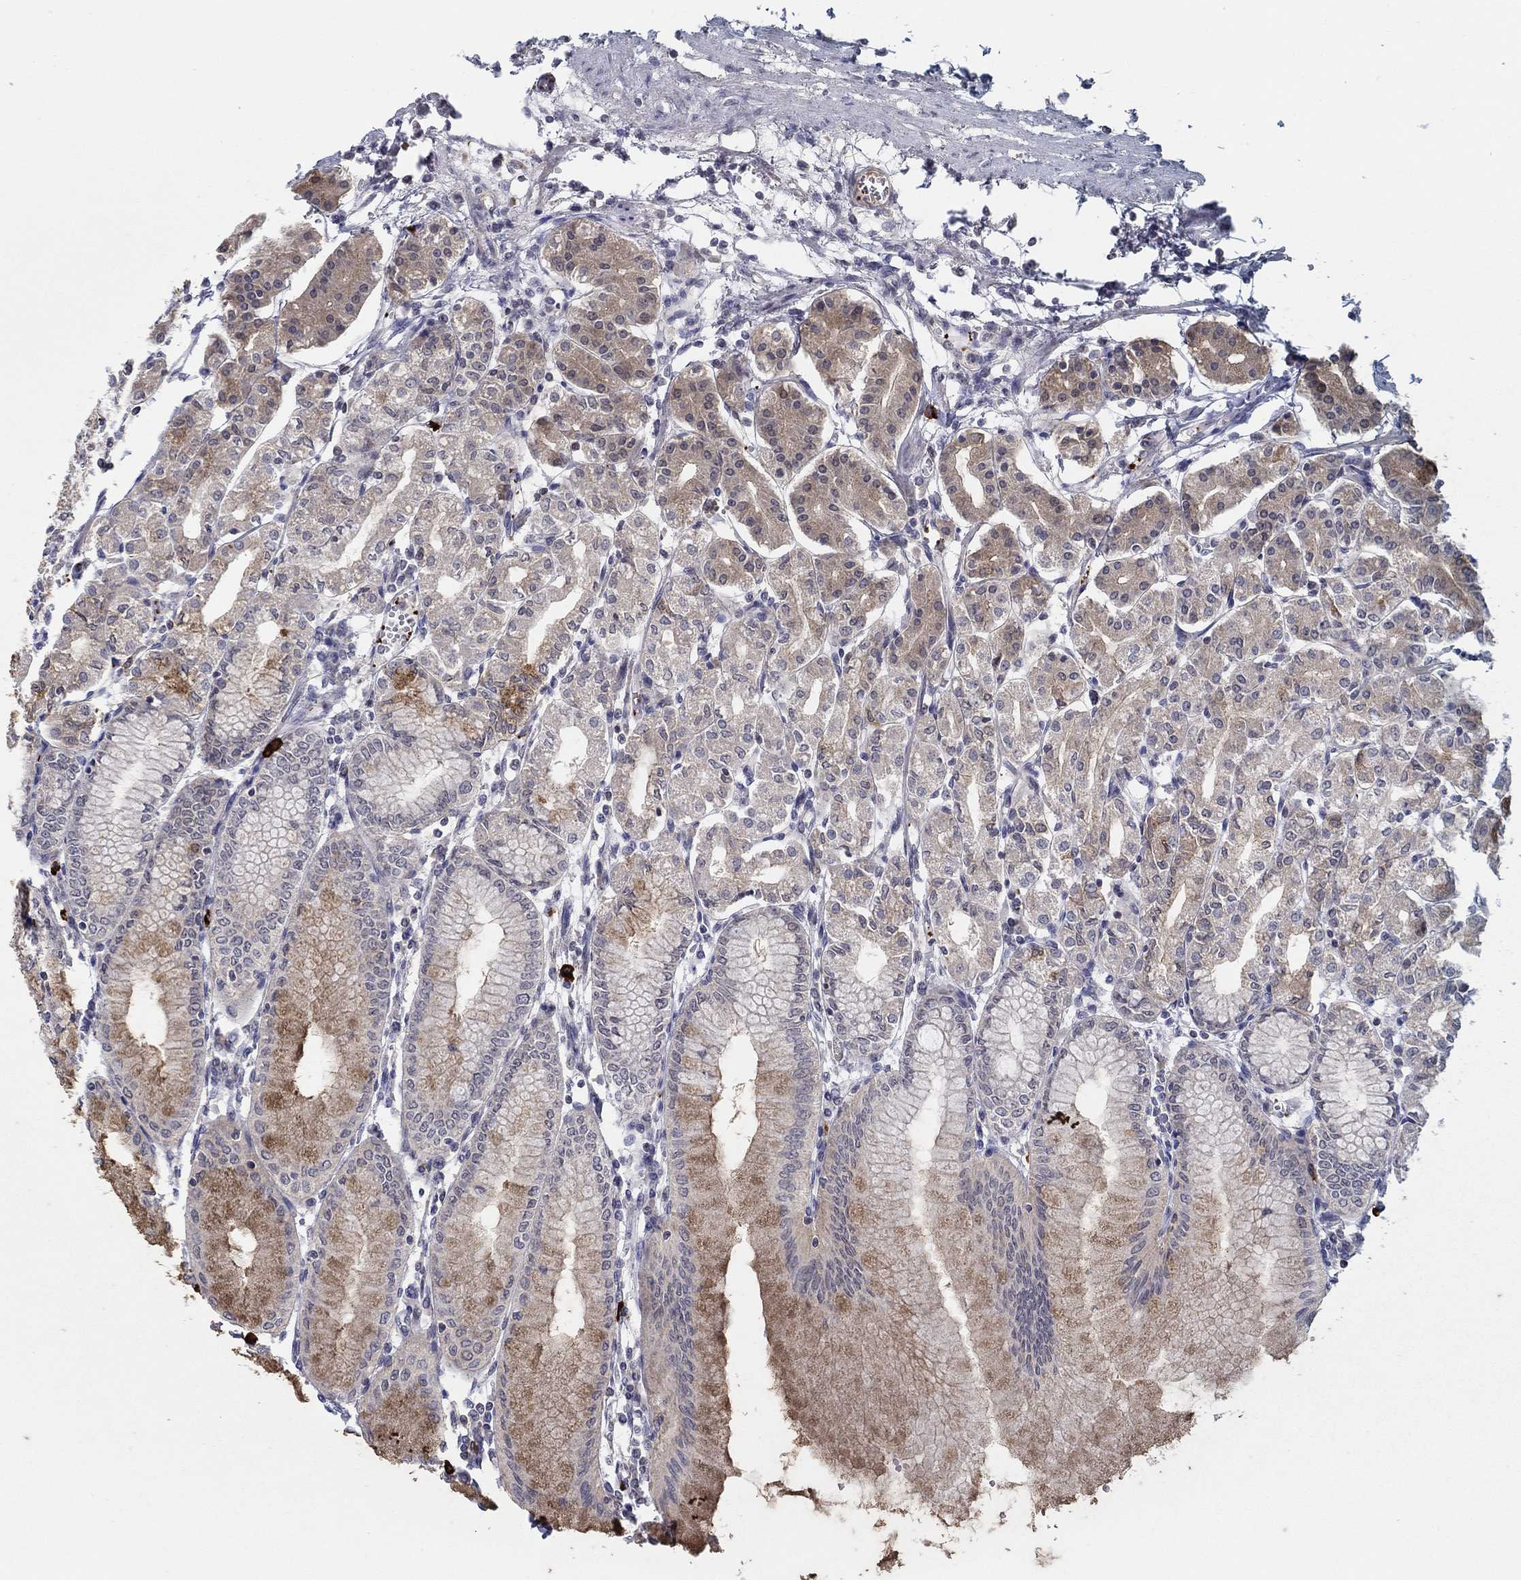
{"staining": {"intensity": "moderate", "quantity": "<25%", "location": "cytoplasmic/membranous"}, "tissue": "stomach", "cell_type": "Glandular cells", "image_type": "normal", "snomed": [{"axis": "morphology", "description": "Normal tissue, NOS"}, {"axis": "topography", "description": "Skeletal muscle"}, {"axis": "topography", "description": "Stomach"}], "caption": "Human stomach stained with a brown dye displays moderate cytoplasmic/membranous positive positivity in approximately <25% of glandular cells.", "gene": "ALOX12", "patient": {"sex": "female", "age": 57}}